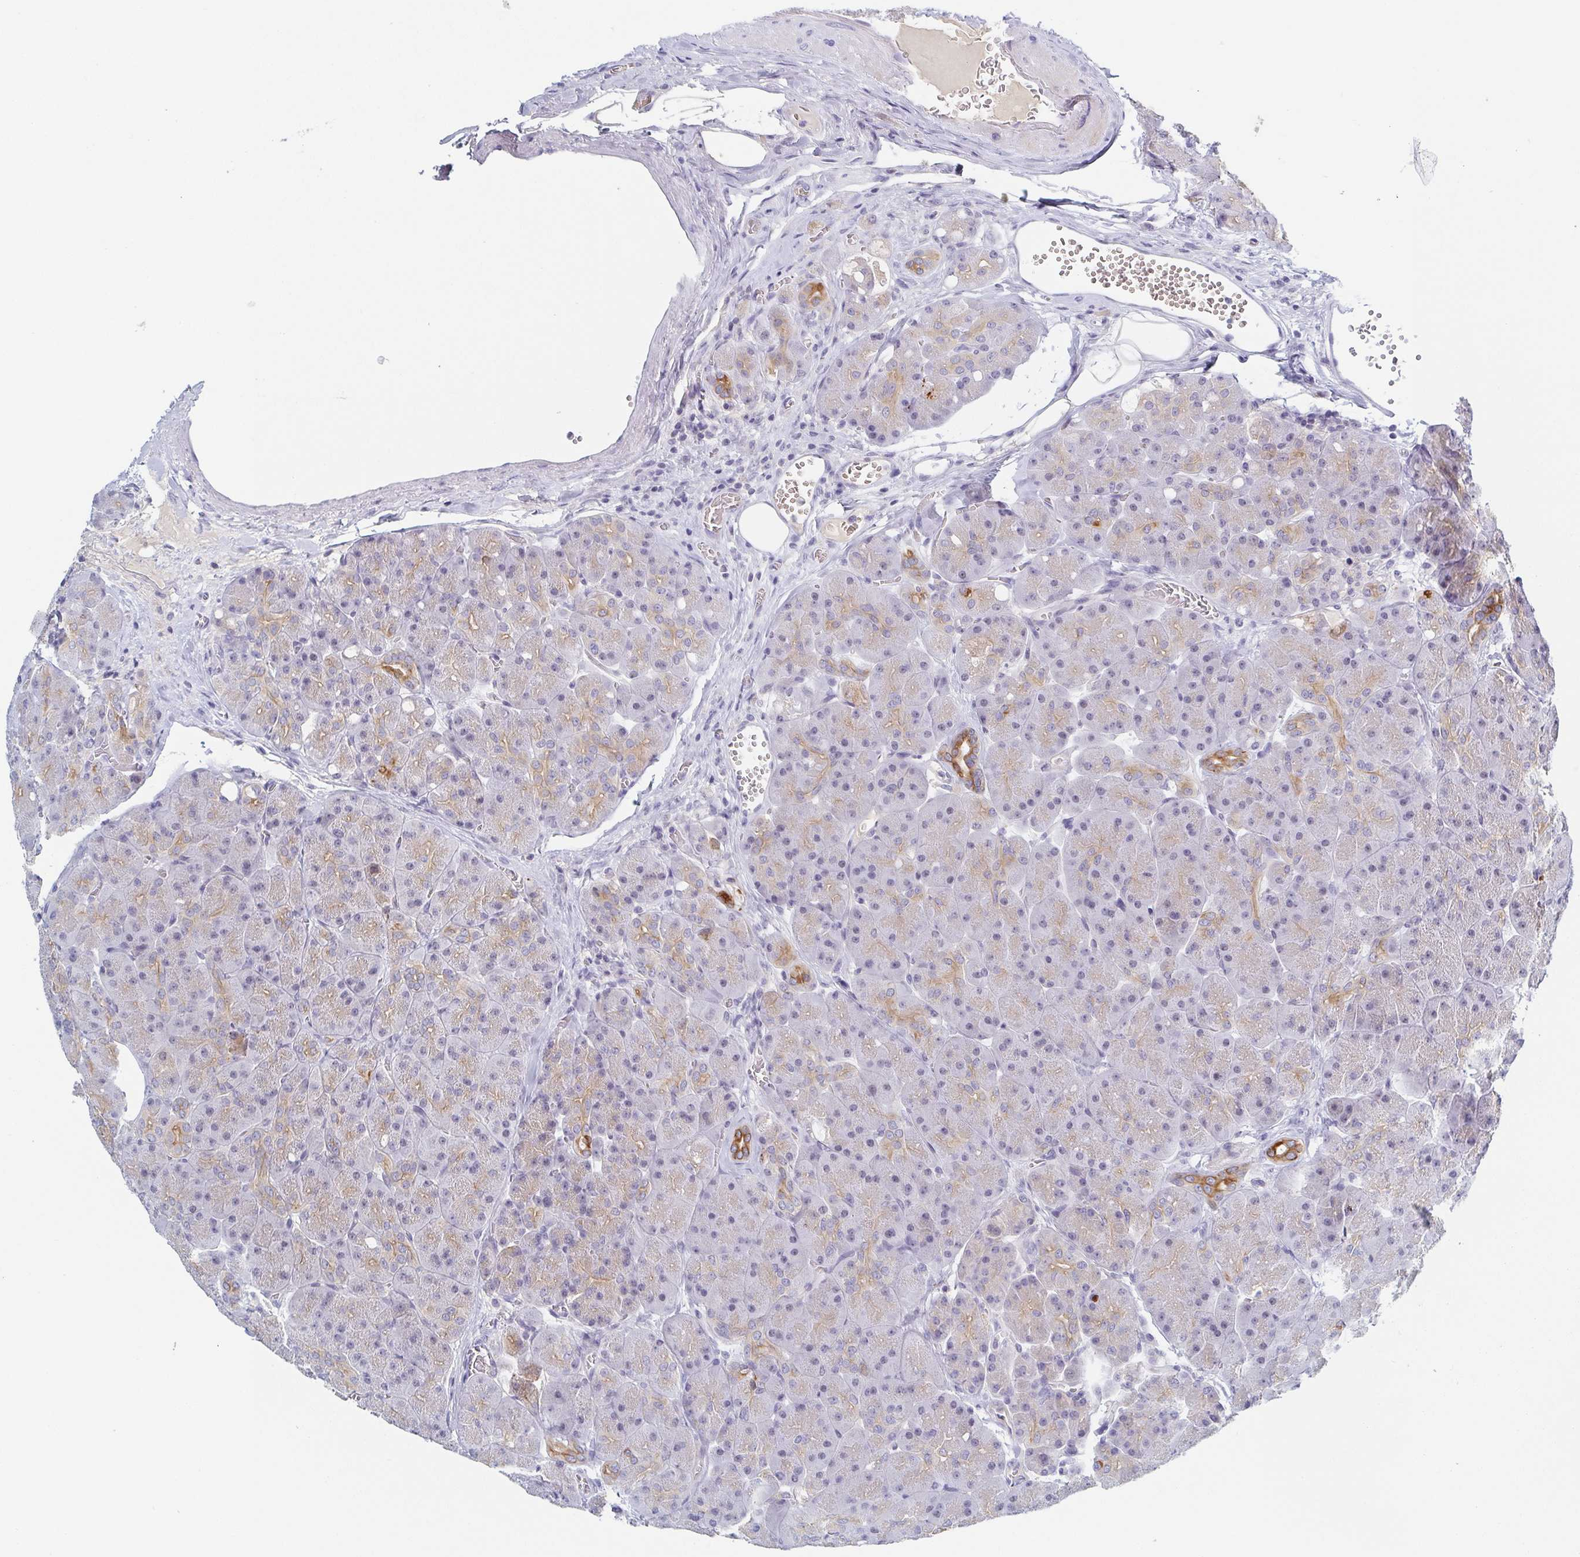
{"staining": {"intensity": "moderate", "quantity": "<25%", "location": "cytoplasmic/membranous"}, "tissue": "pancreas", "cell_type": "Exocrine glandular cells", "image_type": "normal", "snomed": [{"axis": "morphology", "description": "Normal tissue, NOS"}, {"axis": "topography", "description": "Pancreas"}], "caption": "A low amount of moderate cytoplasmic/membranous expression is present in approximately <25% of exocrine glandular cells in normal pancreas.", "gene": "RHOV", "patient": {"sex": "male", "age": 55}}